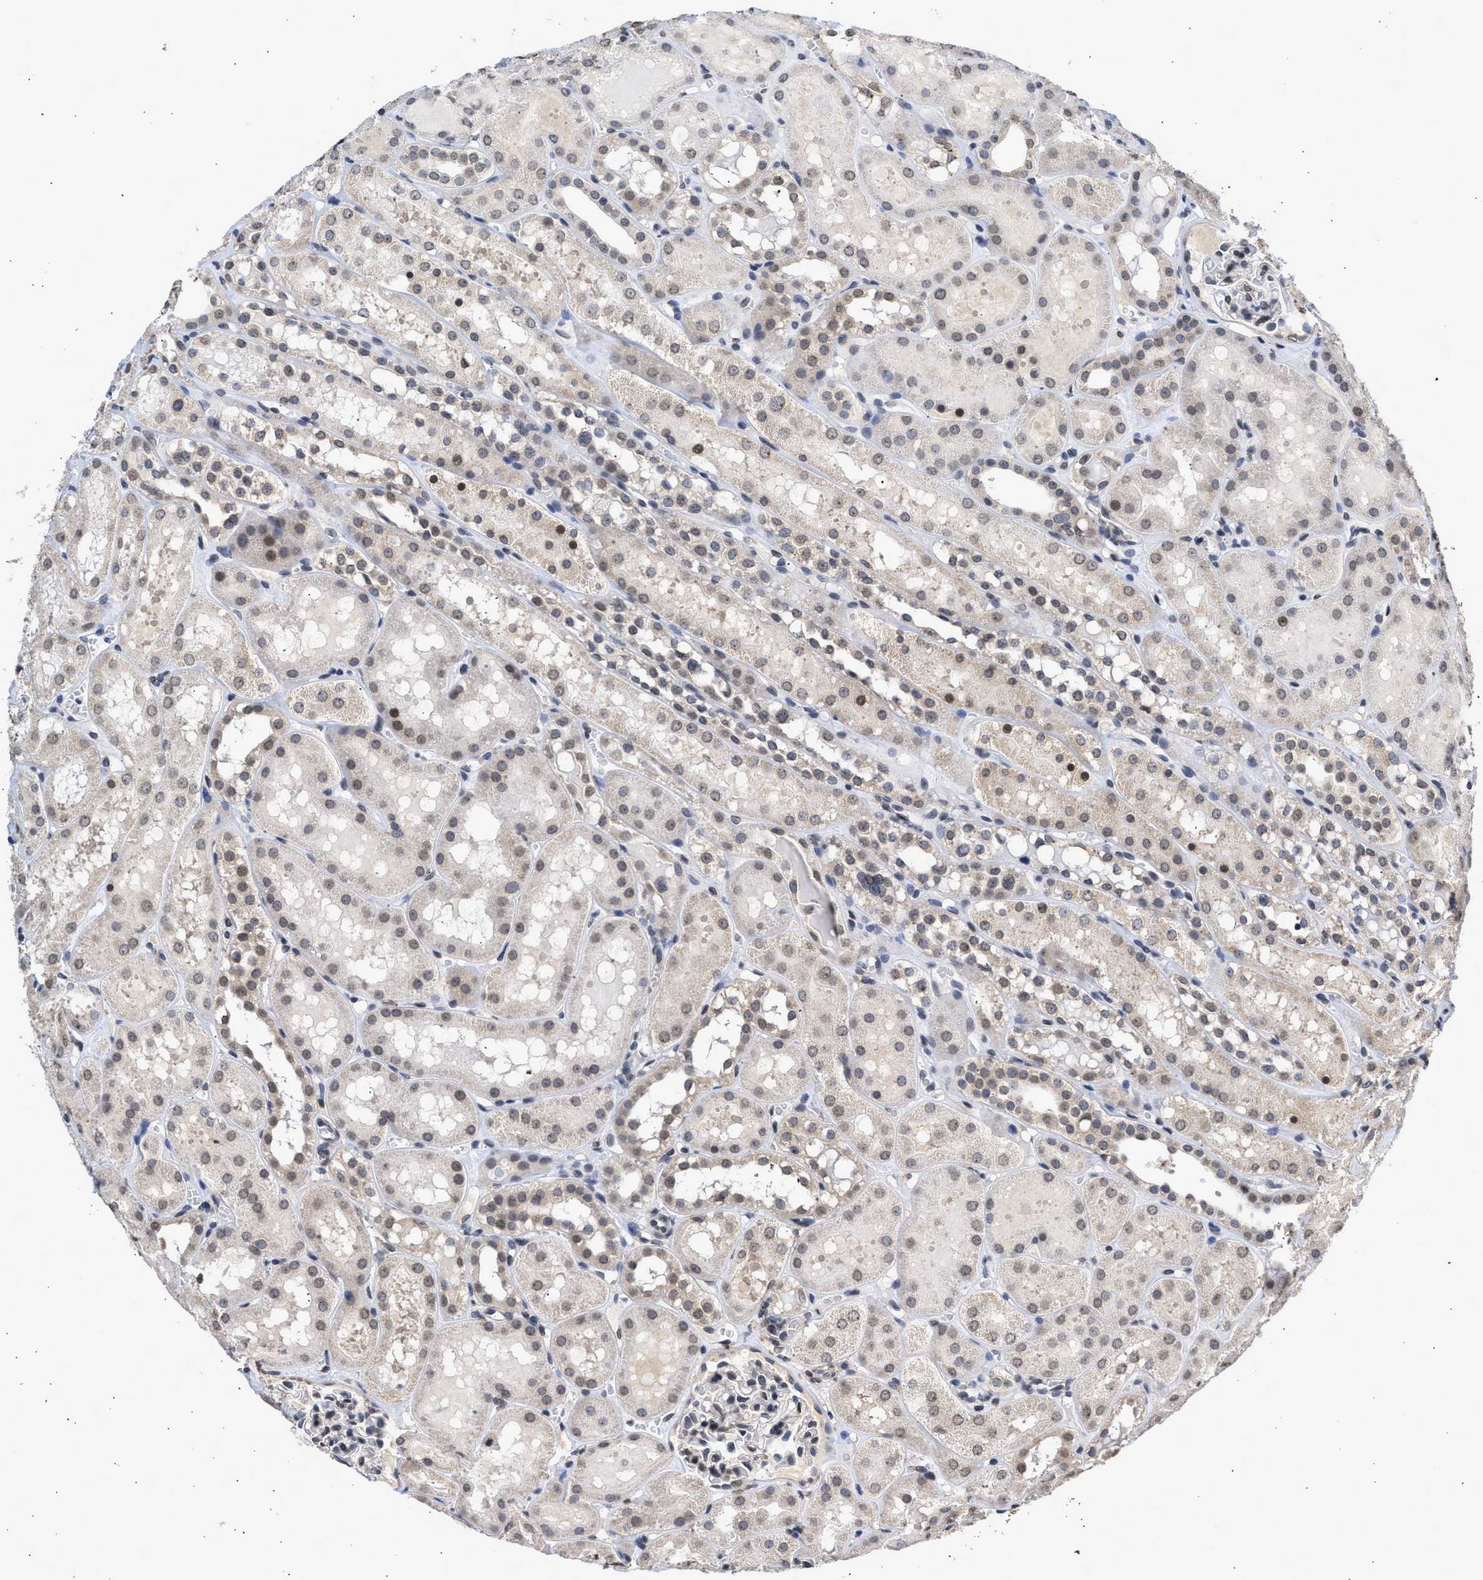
{"staining": {"intensity": "weak", "quantity": "<25%", "location": "nuclear"}, "tissue": "kidney", "cell_type": "Cells in glomeruli", "image_type": "normal", "snomed": [{"axis": "morphology", "description": "Normal tissue, NOS"}, {"axis": "topography", "description": "Kidney"}, {"axis": "topography", "description": "Urinary bladder"}], "caption": "This micrograph is of benign kidney stained with IHC to label a protein in brown with the nuclei are counter-stained blue. There is no staining in cells in glomeruli.", "gene": "NUP35", "patient": {"sex": "male", "age": 16}}